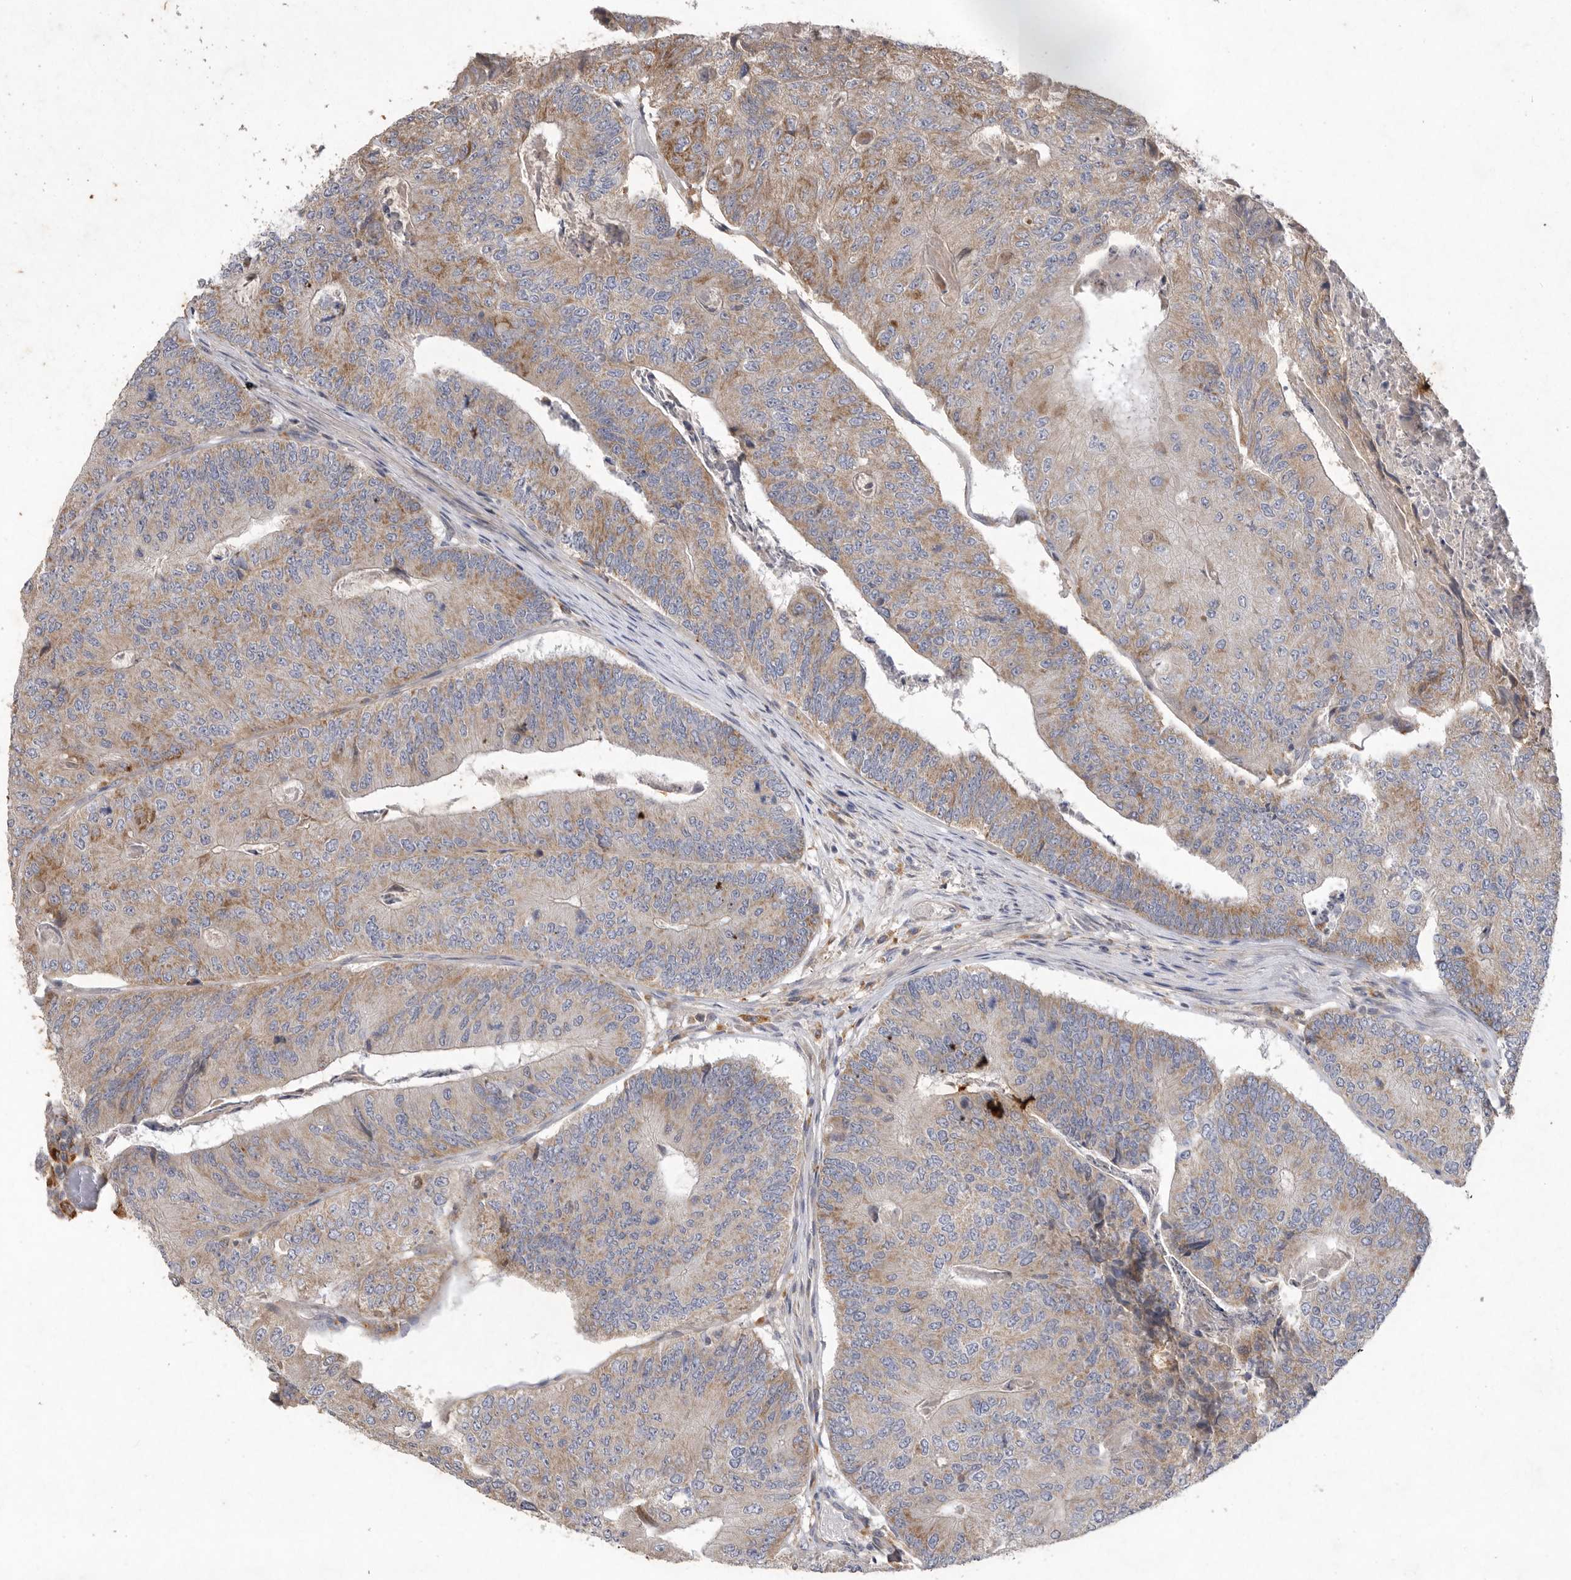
{"staining": {"intensity": "moderate", "quantity": ">75%", "location": "cytoplasmic/membranous"}, "tissue": "colorectal cancer", "cell_type": "Tumor cells", "image_type": "cancer", "snomed": [{"axis": "morphology", "description": "Adenocarcinoma, NOS"}, {"axis": "topography", "description": "Colon"}], "caption": "Colorectal cancer stained with a protein marker exhibits moderate staining in tumor cells.", "gene": "MRPL41", "patient": {"sex": "female", "age": 67}}